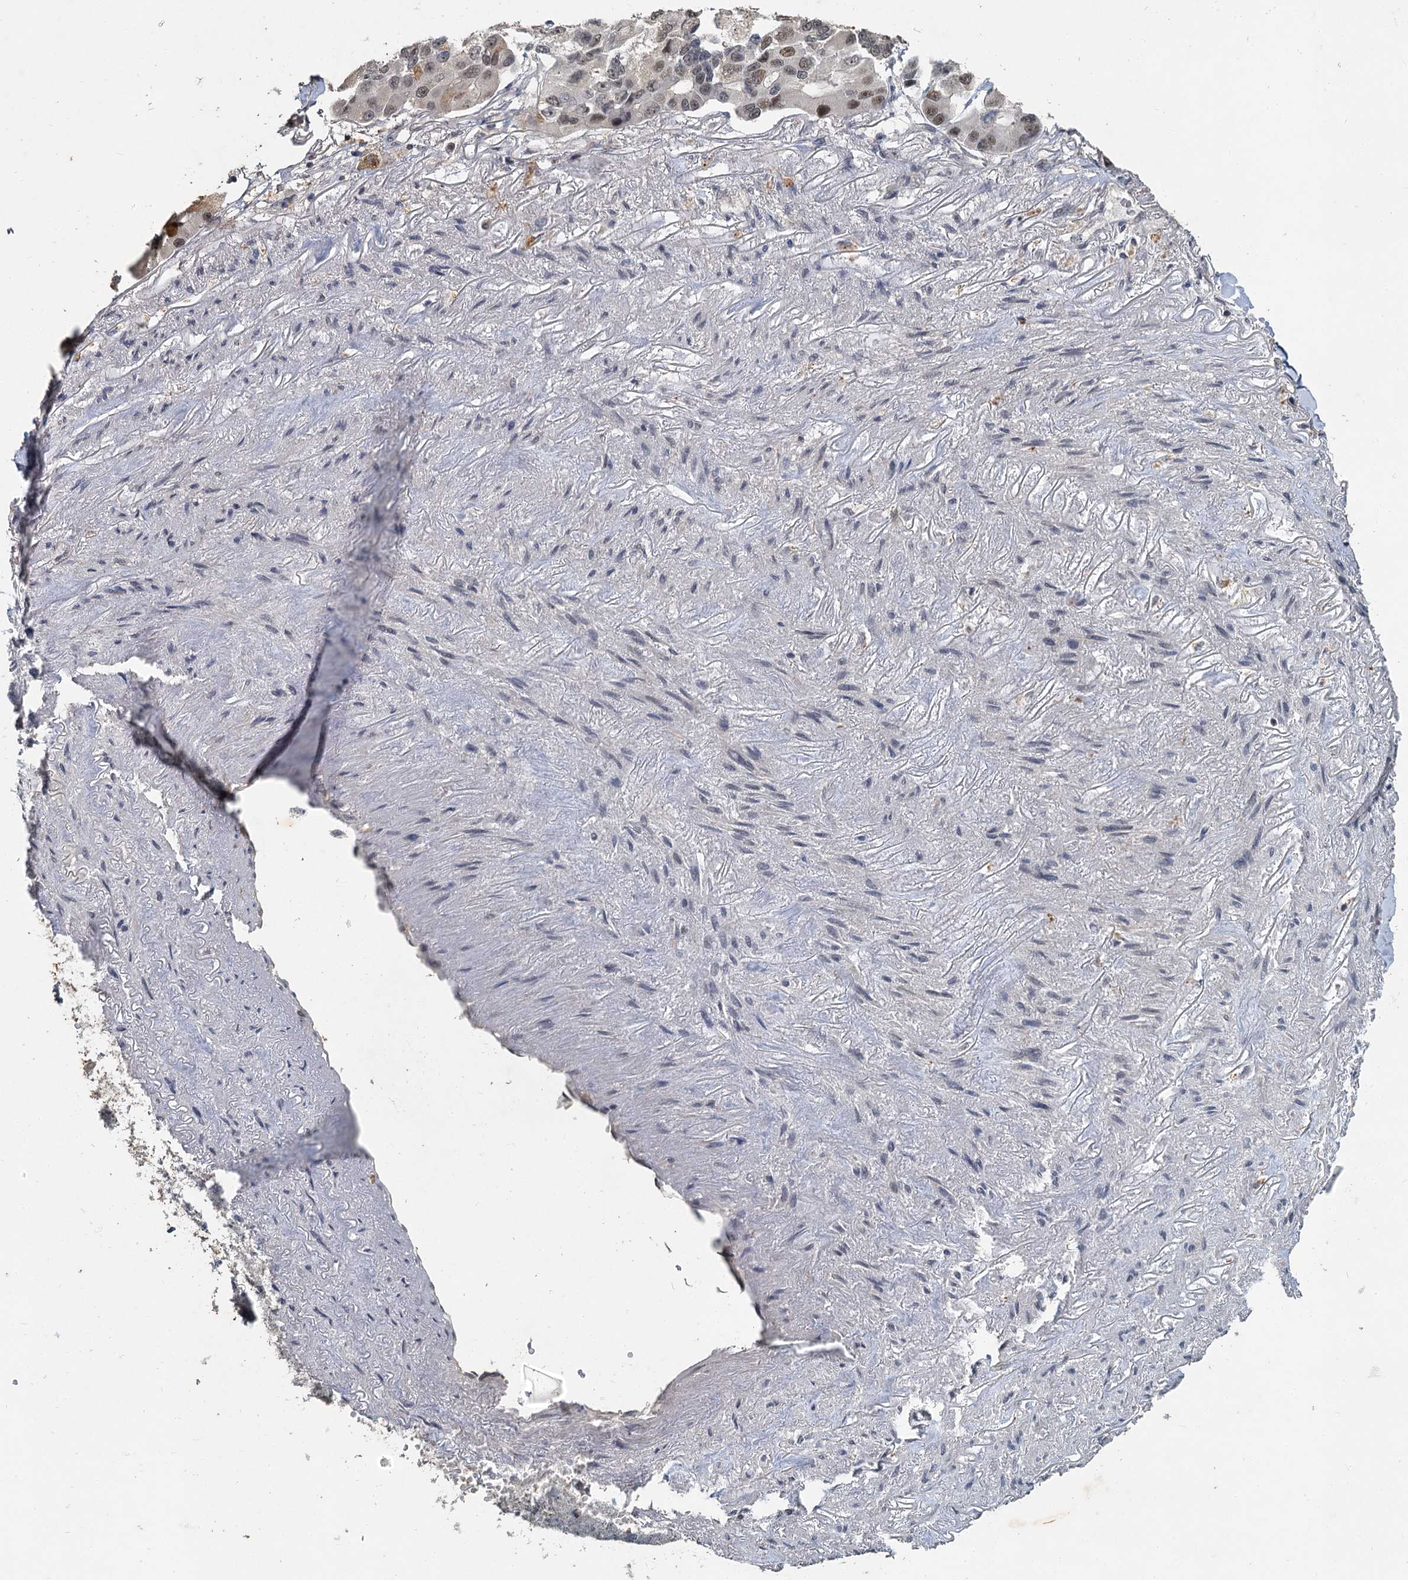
{"staining": {"intensity": "moderate", "quantity": "<25%", "location": "nuclear"}, "tissue": "lung cancer", "cell_type": "Tumor cells", "image_type": "cancer", "snomed": [{"axis": "morphology", "description": "Adenocarcinoma, NOS"}, {"axis": "topography", "description": "Lung"}], "caption": "Immunohistochemical staining of human lung cancer reveals low levels of moderate nuclear protein expression in about <25% of tumor cells.", "gene": "MUCL1", "patient": {"sex": "female", "age": 54}}